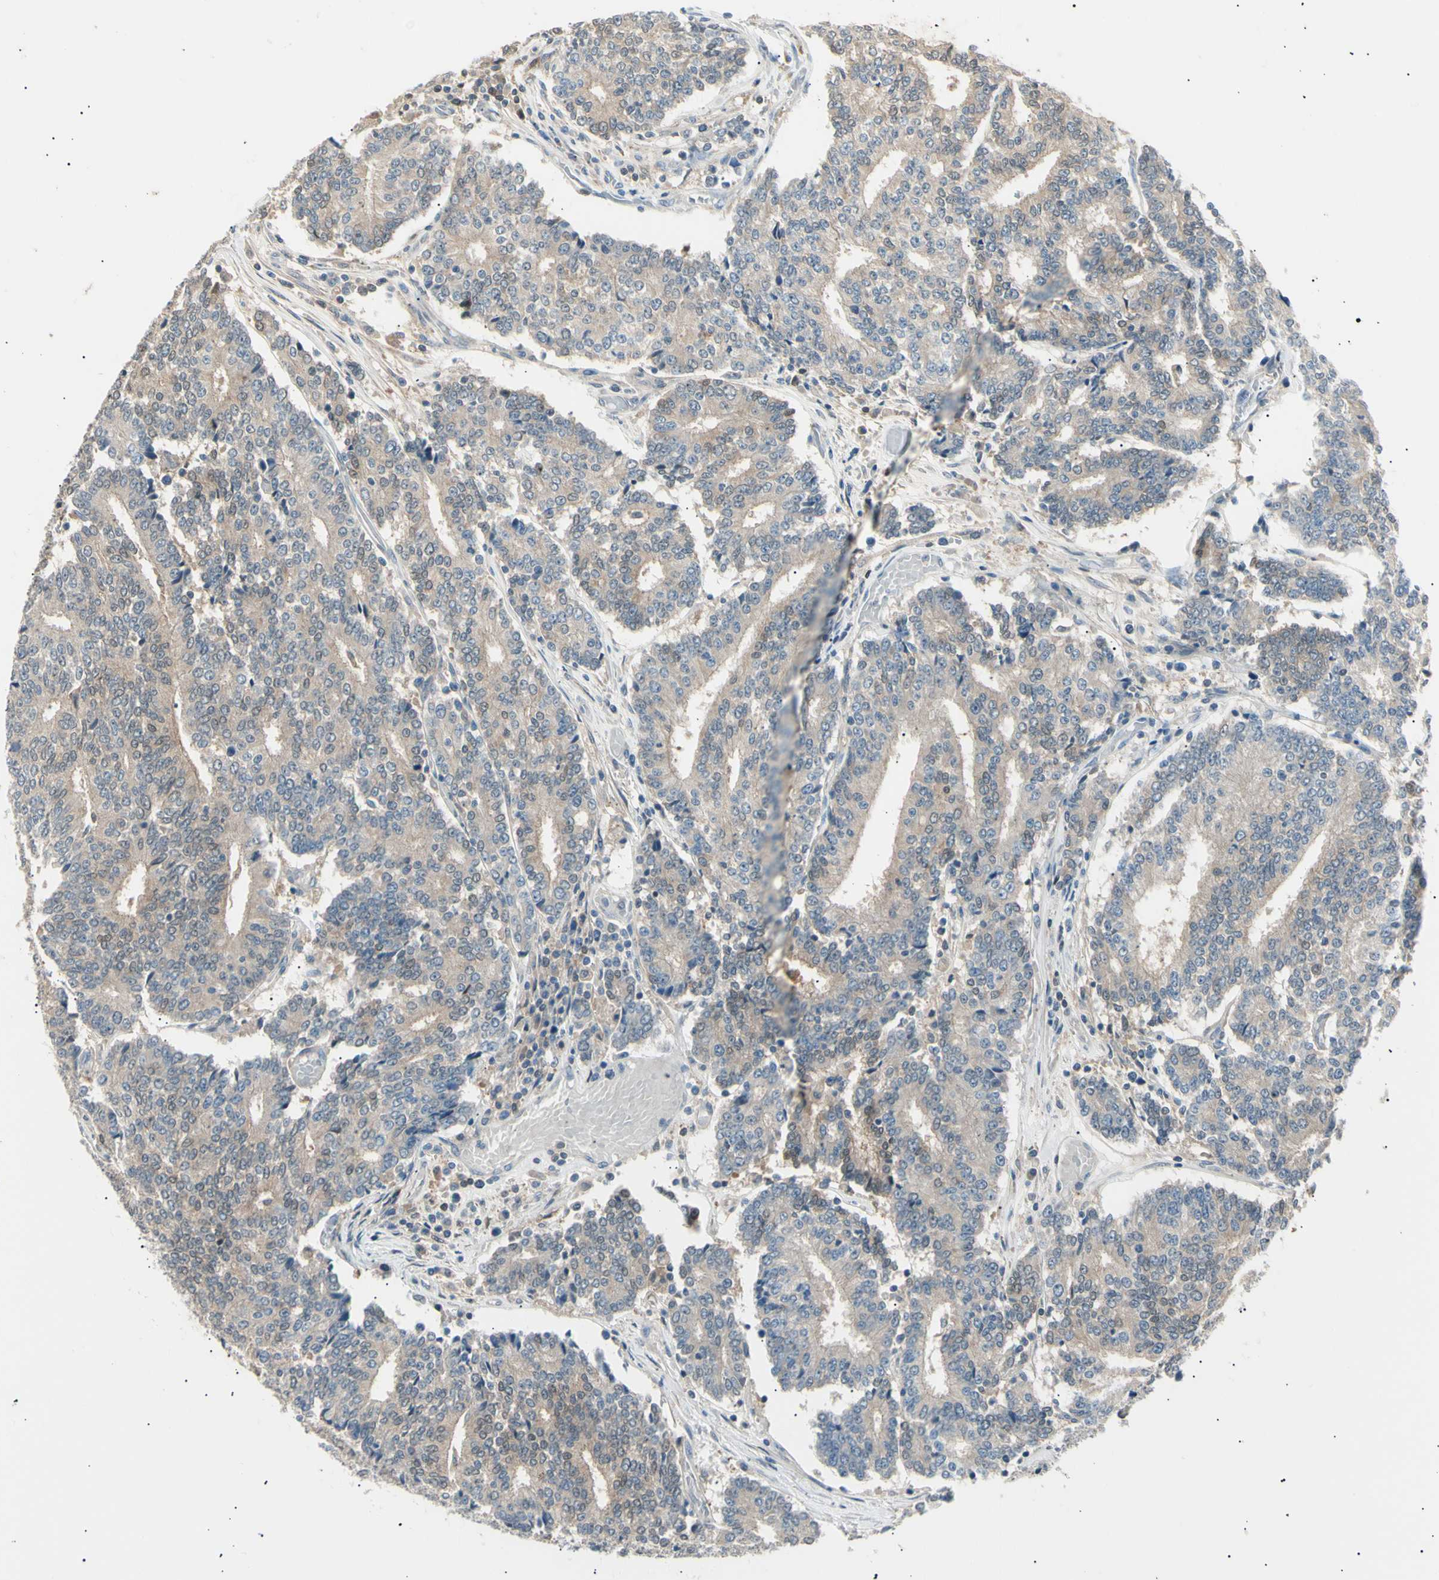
{"staining": {"intensity": "weak", "quantity": ">75%", "location": "cytoplasmic/membranous"}, "tissue": "prostate cancer", "cell_type": "Tumor cells", "image_type": "cancer", "snomed": [{"axis": "morphology", "description": "Normal tissue, NOS"}, {"axis": "morphology", "description": "Adenocarcinoma, High grade"}, {"axis": "topography", "description": "Prostate"}, {"axis": "topography", "description": "Seminal veicle"}], "caption": "Immunohistochemical staining of adenocarcinoma (high-grade) (prostate) demonstrates low levels of weak cytoplasmic/membranous positivity in approximately >75% of tumor cells.", "gene": "LHPP", "patient": {"sex": "male", "age": 55}}